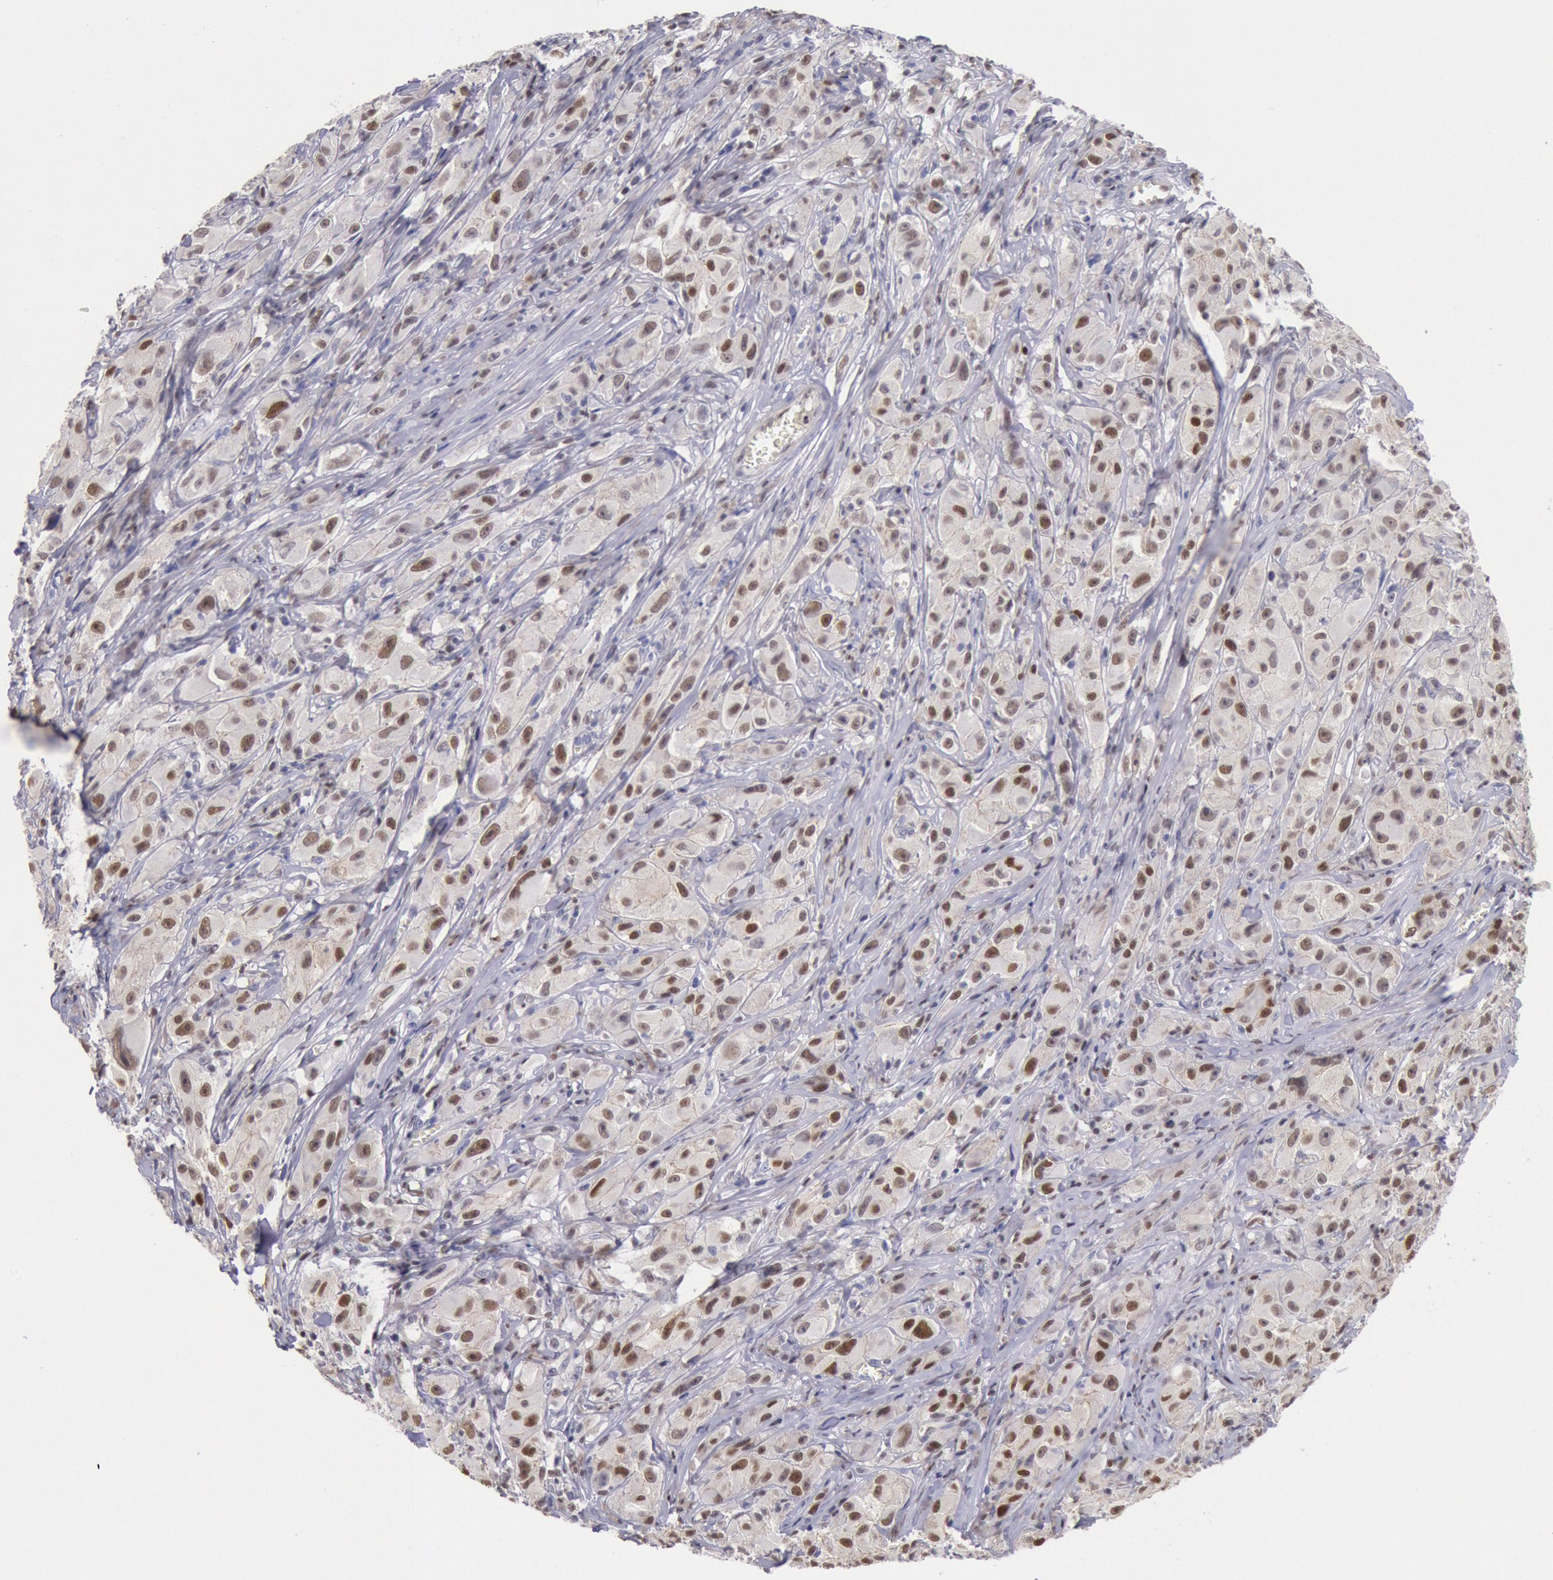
{"staining": {"intensity": "weak", "quantity": "25%-75%", "location": "nuclear"}, "tissue": "melanoma", "cell_type": "Tumor cells", "image_type": "cancer", "snomed": [{"axis": "morphology", "description": "Malignant melanoma, NOS"}, {"axis": "topography", "description": "Skin"}], "caption": "Malignant melanoma stained for a protein (brown) reveals weak nuclear positive positivity in about 25%-75% of tumor cells.", "gene": "RPS6KA5", "patient": {"sex": "male", "age": 56}}